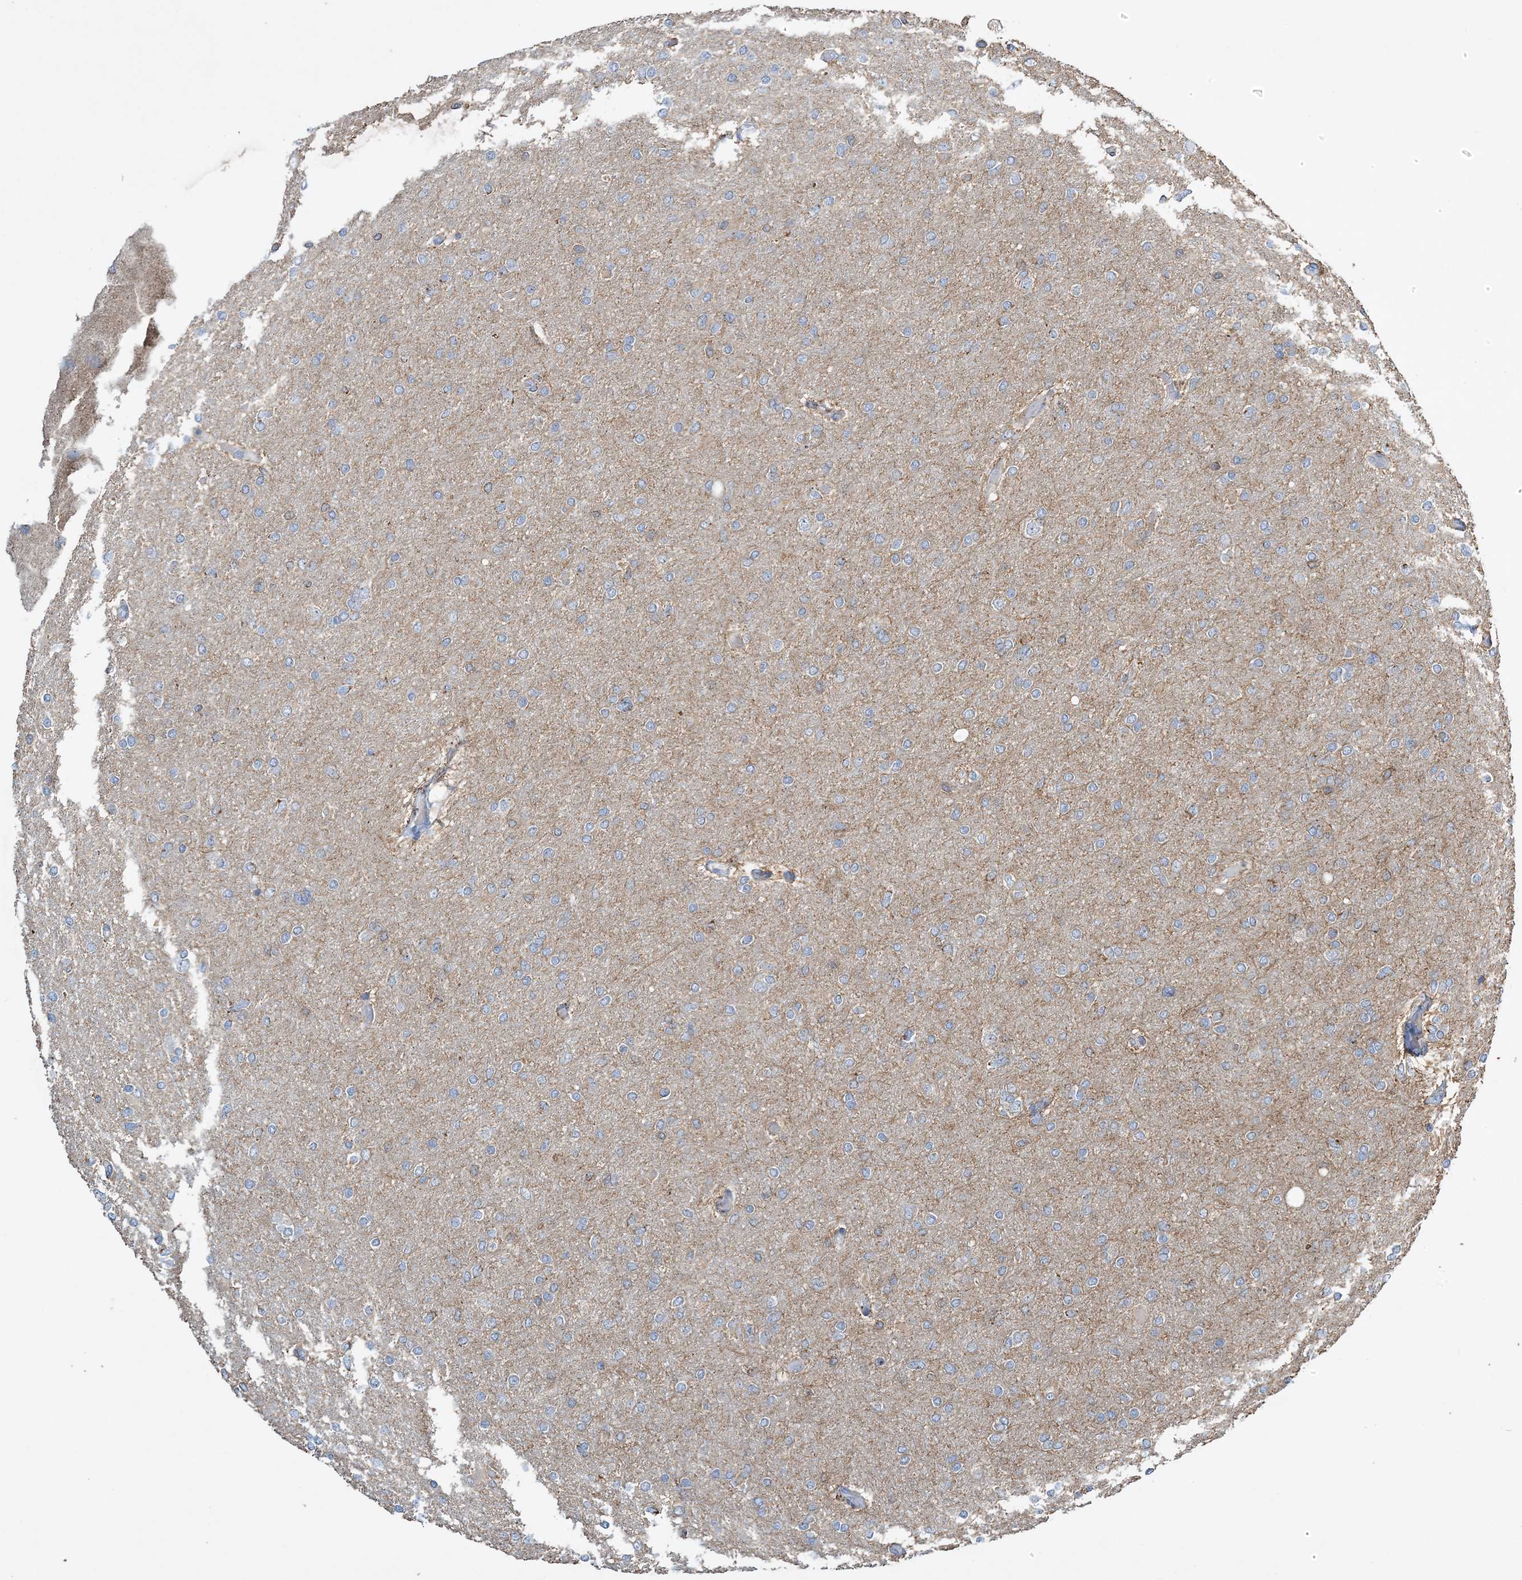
{"staining": {"intensity": "negative", "quantity": "none", "location": "none"}, "tissue": "glioma", "cell_type": "Tumor cells", "image_type": "cancer", "snomed": [{"axis": "morphology", "description": "Glioma, malignant, High grade"}, {"axis": "topography", "description": "Cerebral cortex"}], "caption": "Image shows no significant protein expression in tumor cells of high-grade glioma (malignant).", "gene": "TMLHE", "patient": {"sex": "female", "age": 36}}